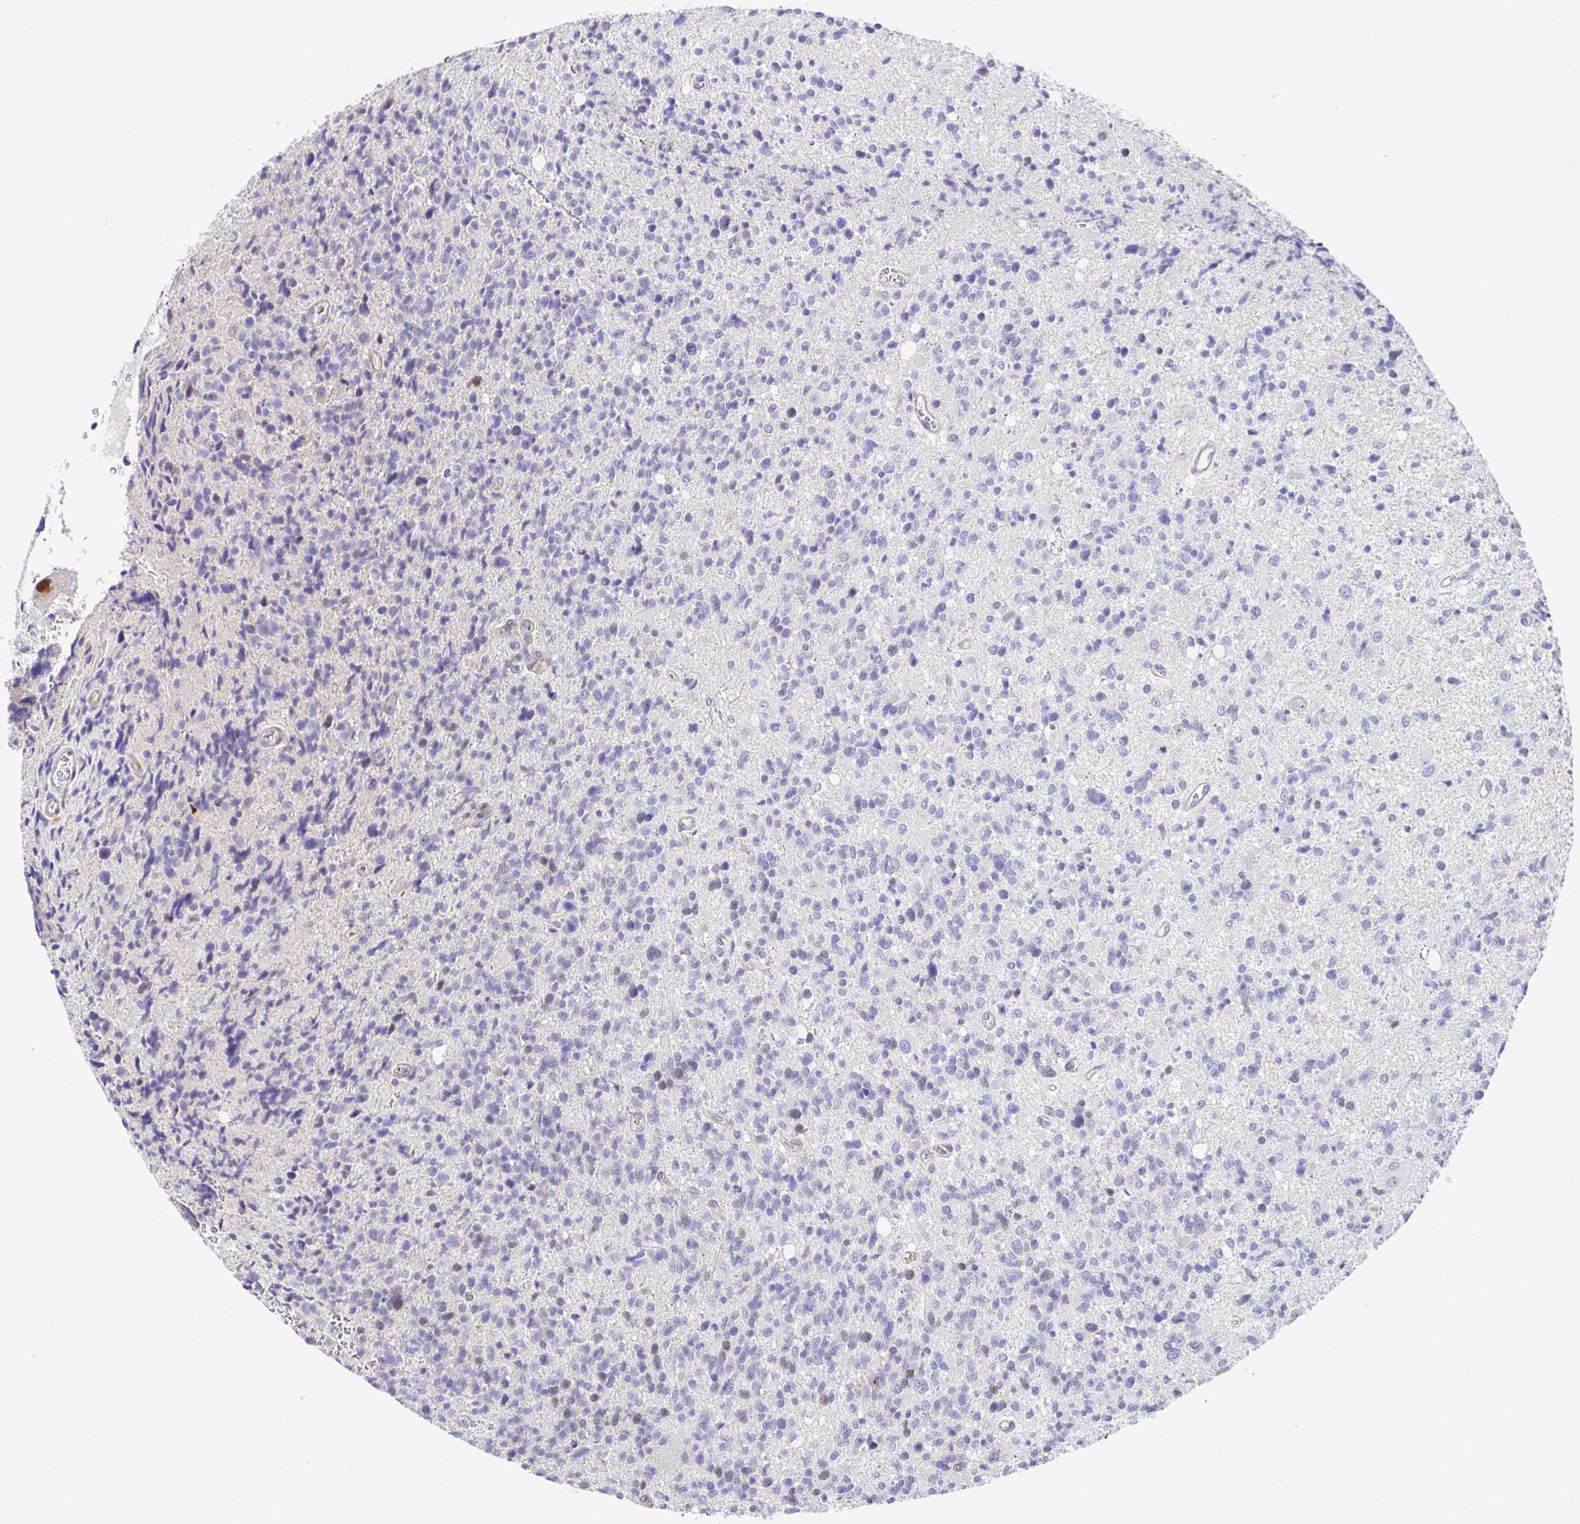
{"staining": {"intensity": "moderate", "quantity": "<25%", "location": "nuclear"}, "tissue": "glioma", "cell_type": "Tumor cells", "image_type": "cancer", "snomed": [{"axis": "morphology", "description": "Glioma, malignant, High grade"}, {"axis": "topography", "description": "Brain"}], "caption": "Glioma stained with immunohistochemistry shows moderate nuclear positivity in approximately <25% of tumor cells. The protein is stained brown, and the nuclei are stained in blue (DAB IHC with brightfield microscopy, high magnification).", "gene": "TIMELESS", "patient": {"sex": "male", "age": 29}}